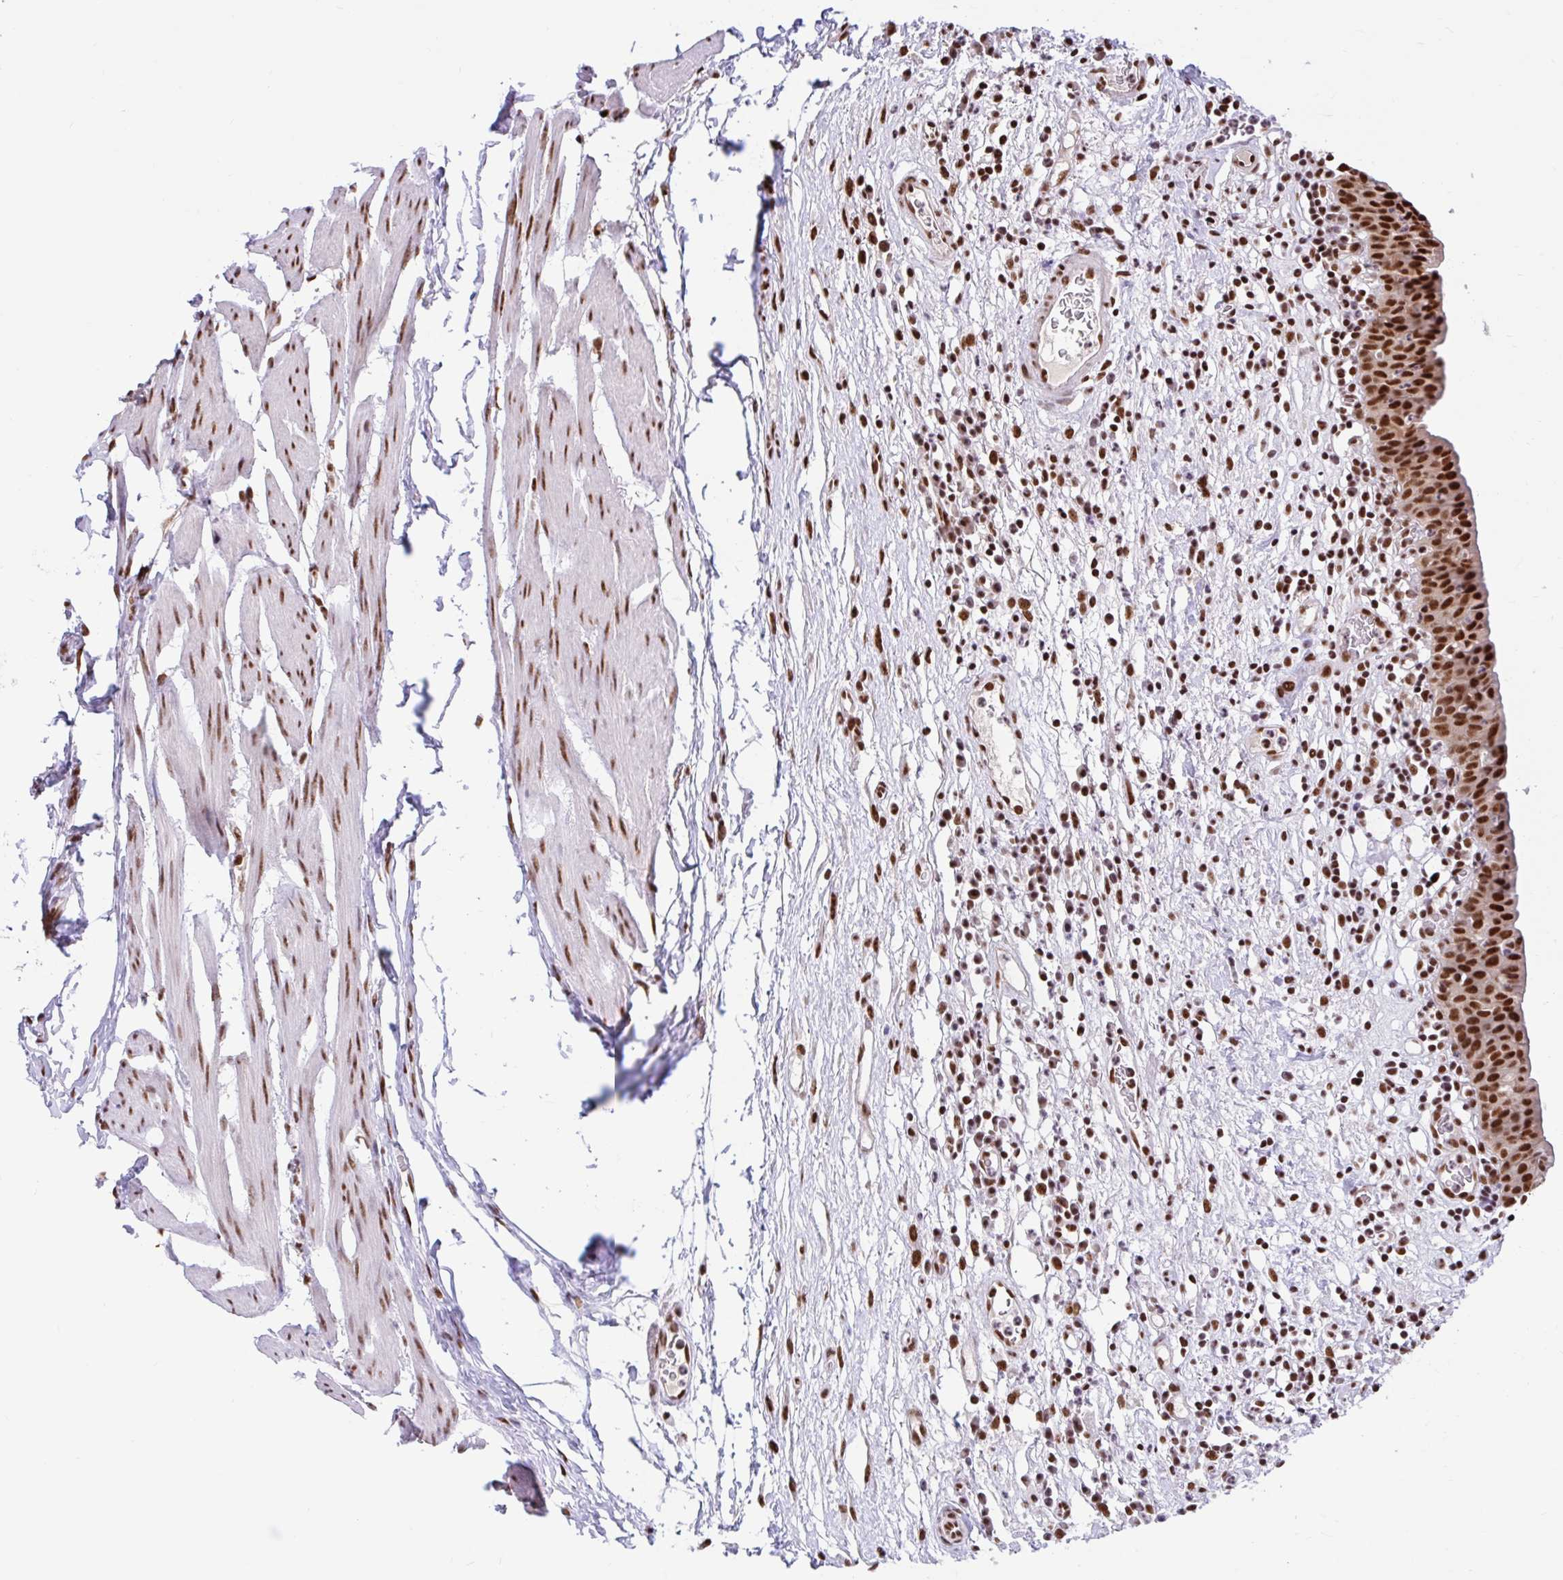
{"staining": {"intensity": "strong", "quantity": ">75%", "location": "nuclear"}, "tissue": "urinary bladder", "cell_type": "Urothelial cells", "image_type": "normal", "snomed": [{"axis": "morphology", "description": "Normal tissue, NOS"}, {"axis": "morphology", "description": "Inflammation, NOS"}, {"axis": "topography", "description": "Urinary bladder"}], "caption": "Immunohistochemistry (DAB (3,3'-diaminobenzidine)) staining of benign human urinary bladder reveals strong nuclear protein expression in approximately >75% of urothelial cells. The staining is performed using DAB brown chromogen to label protein expression. The nuclei are counter-stained blue using hematoxylin.", "gene": "ABCA9", "patient": {"sex": "male", "age": 57}}